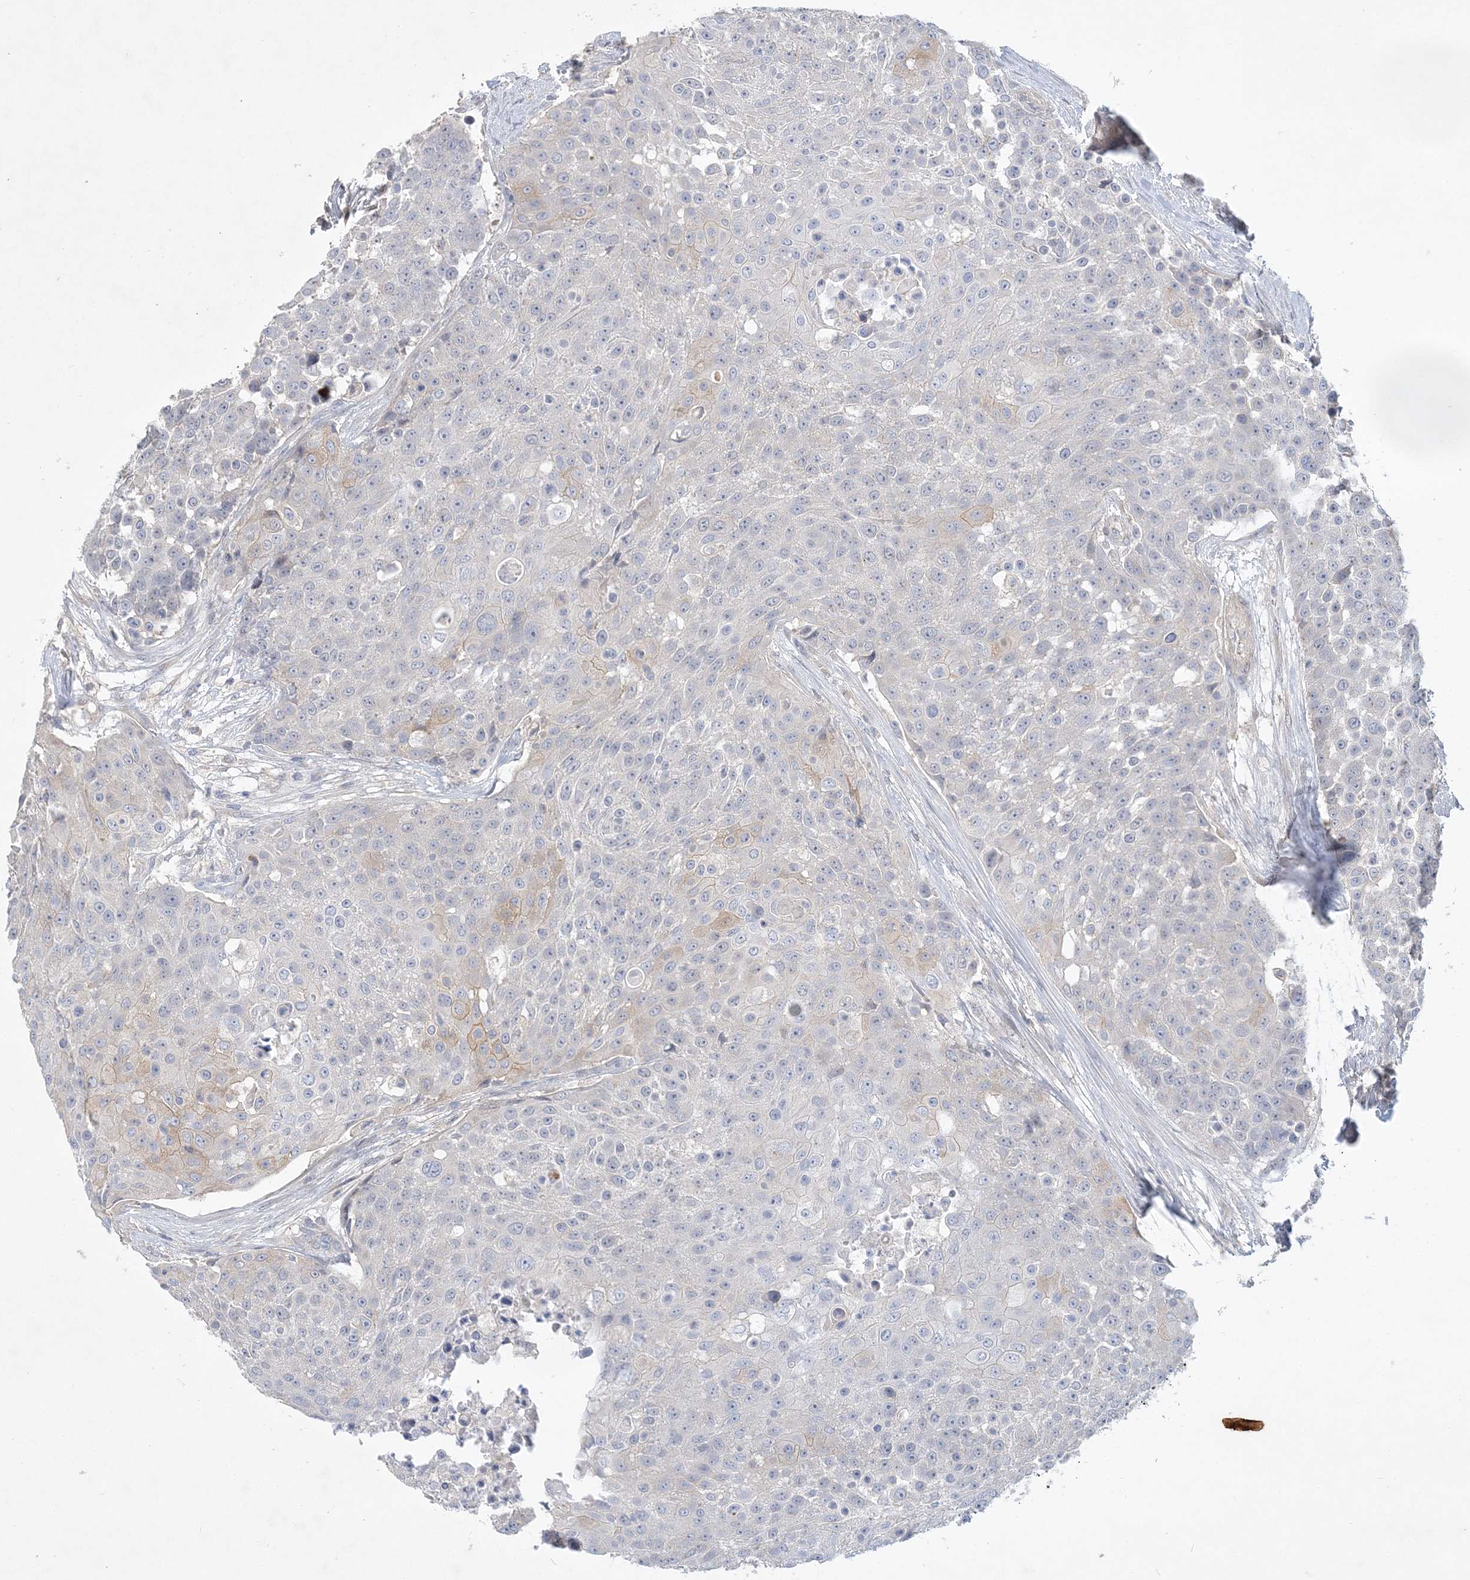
{"staining": {"intensity": "weak", "quantity": "<25%", "location": "cytoplasmic/membranous"}, "tissue": "urothelial cancer", "cell_type": "Tumor cells", "image_type": "cancer", "snomed": [{"axis": "morphology", "description": "Urothelial carcinoma, High grade"}, {"axis": "topography", "description": "Urinary bladder"}], "caption": "Immunohistochemistry (IHC) image of high-grade urothelial carcinoma stained for a protein (brown), which exhibits no expression in tumor cells.", "gene": "ANKRD35", "patient": {"sex": "female", "age": 63}}